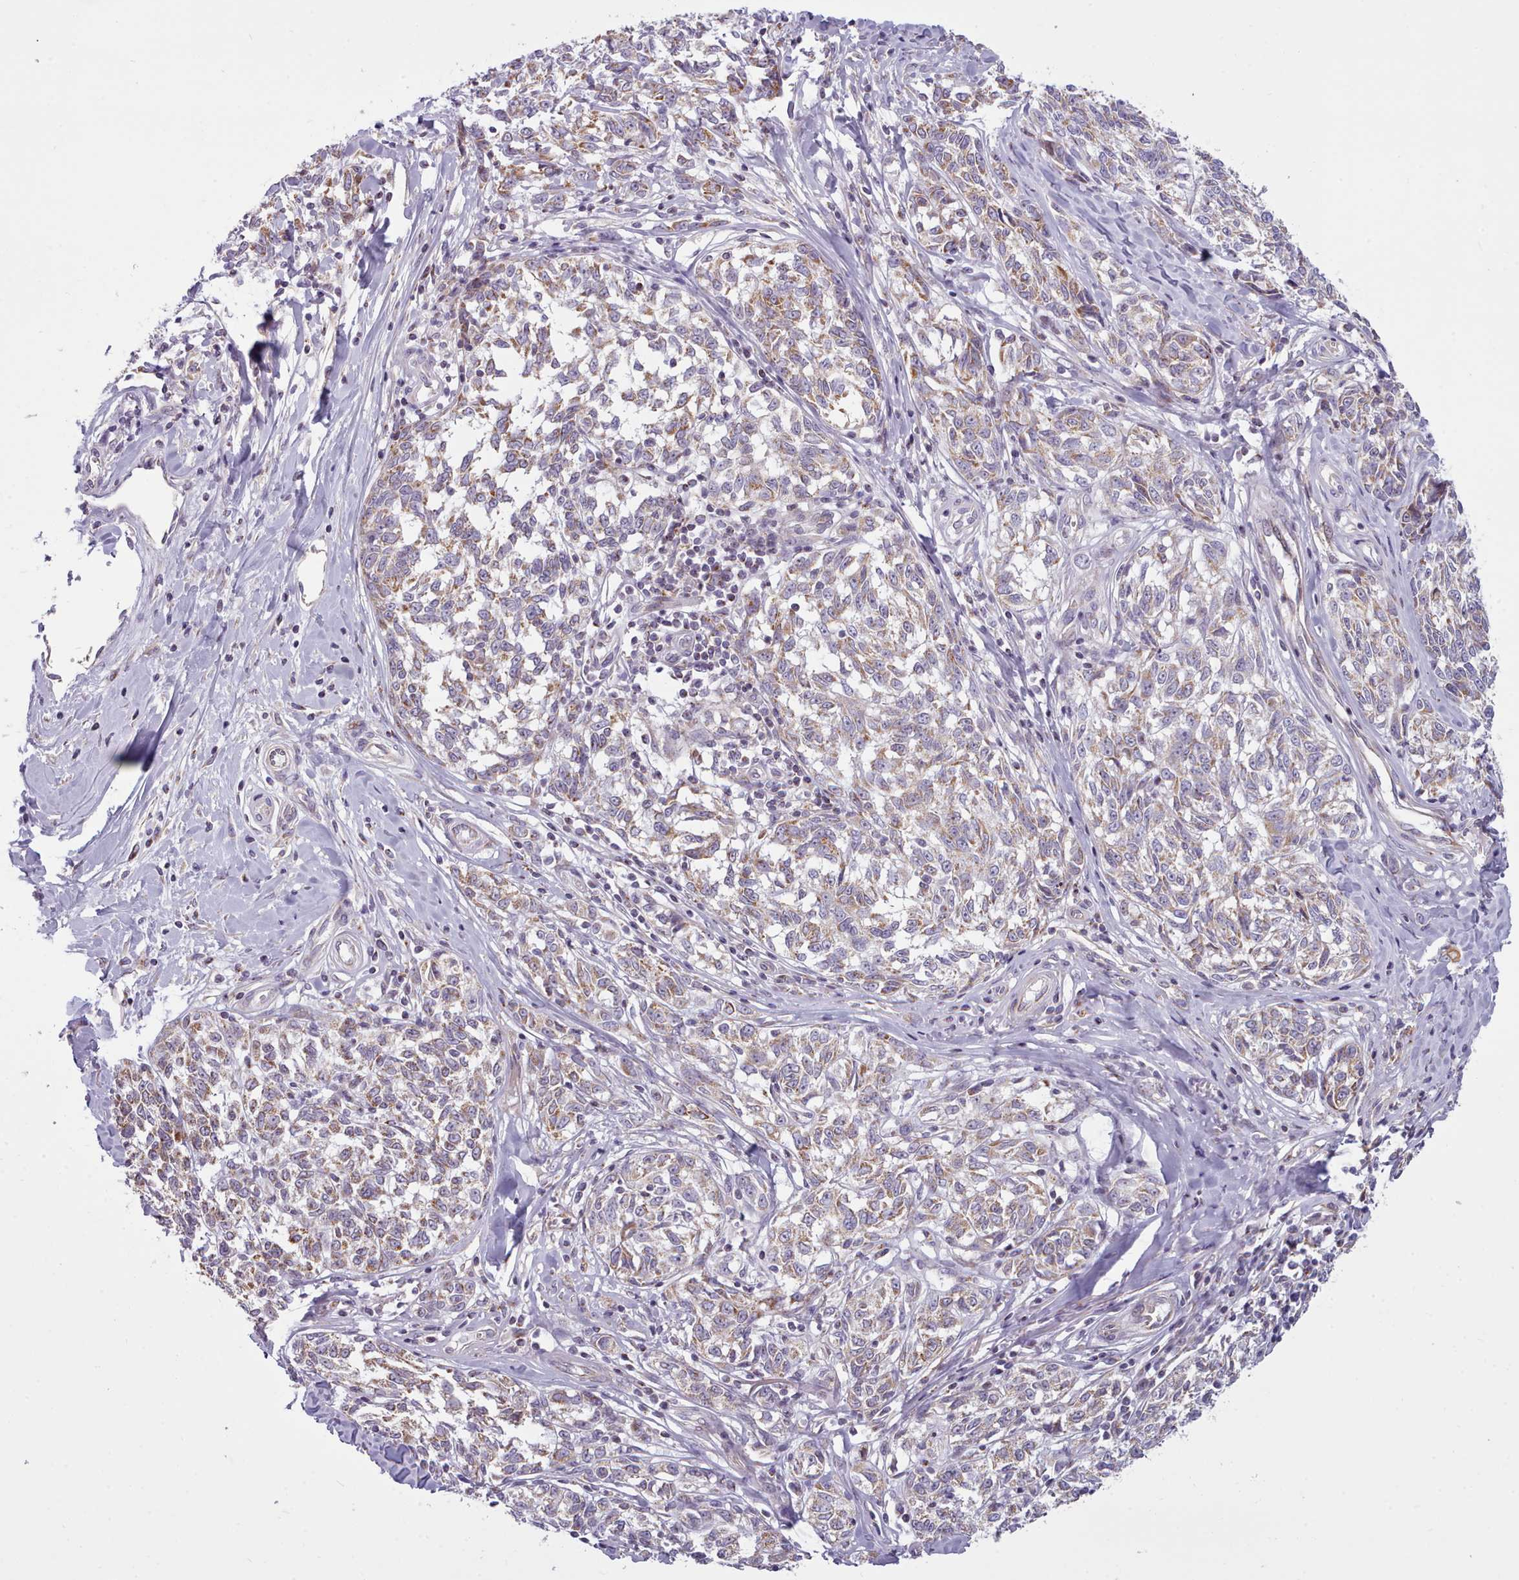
{"staining": {"intensity": "moderate", "quantity": "25%-75%", "location": "cytoplasmic/membranous"}, "tissue": "melanoma", "cell_type": "Tumor cells", "image_type": "cancer", "snomed": [{"axis": "morphology", "description": "Normal tissue, NOS"}, {"axis": "morphology", "description": "Malignant melanoma, NOS"}, {"axis": "topography", "description": "Skin"}], "caption": "The micrograph displays a brown stain indicating the presence of a protein in the cytoplasmic/membranous of tumor cells in malignant melanoma.", "gene": "SLC52A3", "patient": {"sex": "female", "age": 64}}